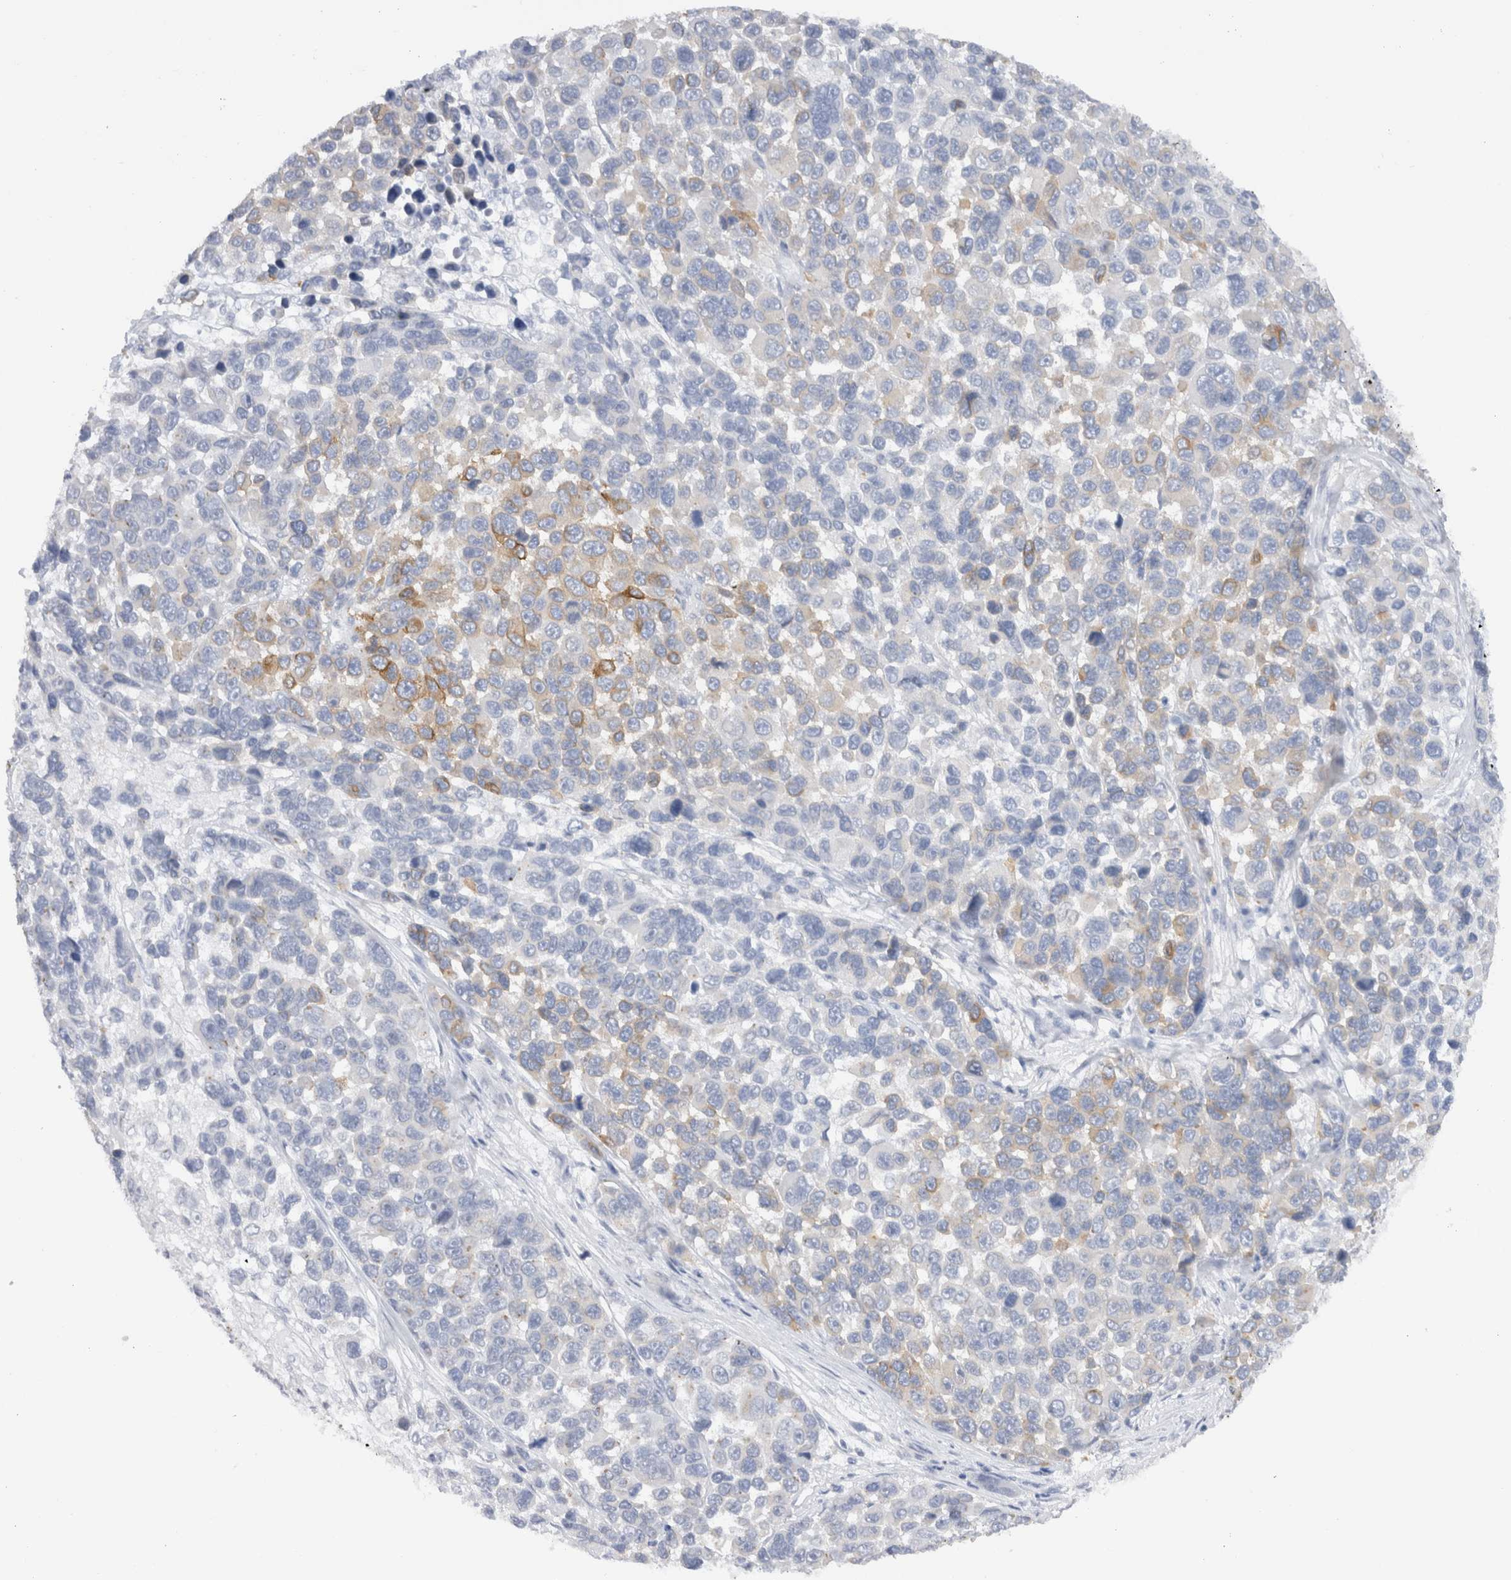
{"staining": {"intensity": "moderate", "quantity": "<25%", "location": "cytoplasmic/membranous"}, "tissue": "melanoma", "cell_type": "Tumor cells", "image_type": "cancer", "snomed": [{"axis": "morphology", "description": "Malignant melanoma, NOS"}, {"axis": "topography", "description": "Skin"}], "caption": "IHC of human melanoma displays low levels of moderate cytoplasmic/membranous staining in approximately <25% of tumor cells.", "gene": "C9orf50", "patient": {"sex": "male", "age": 53}}